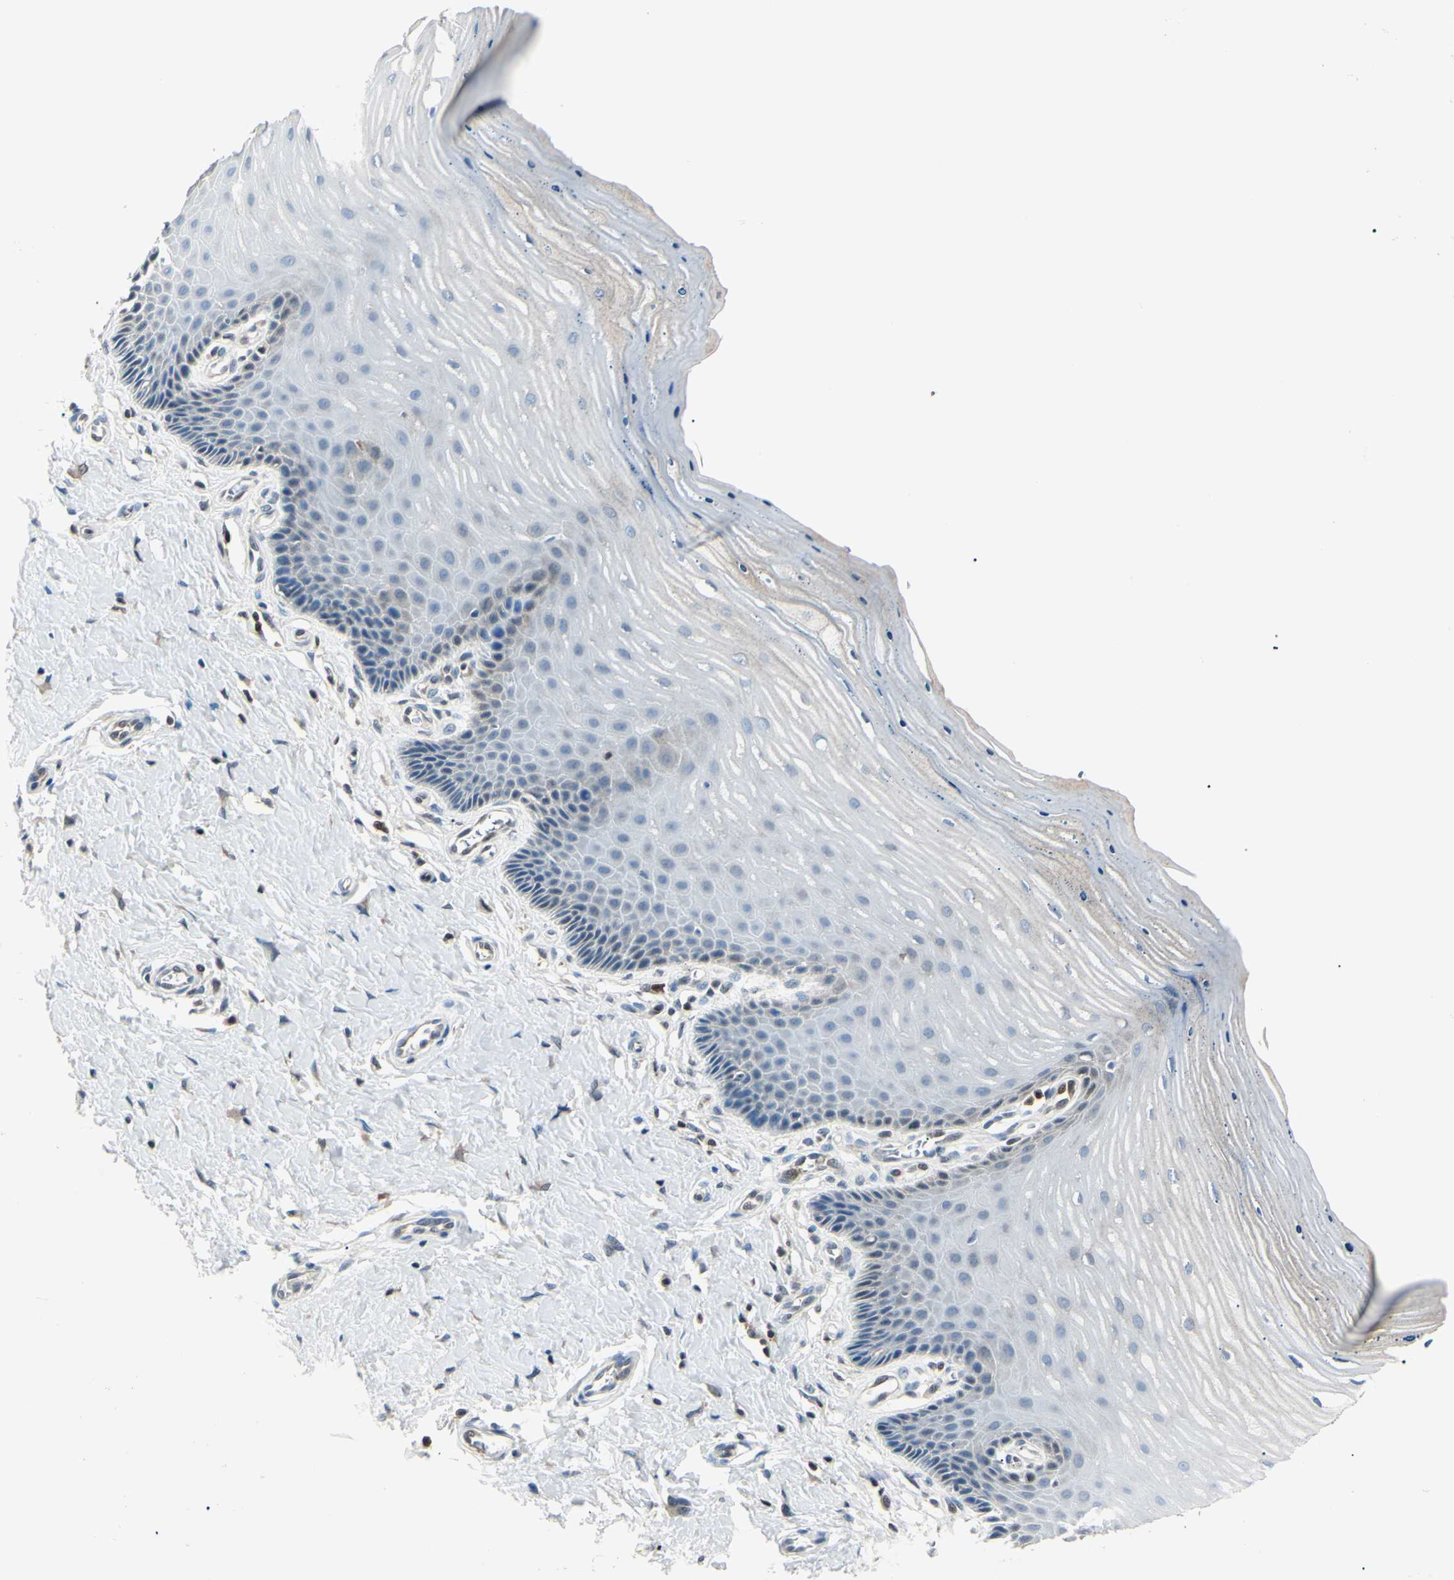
{"staining": {"intensity": "strong", "quantity": ">75%", "location": "cytoplasmic/membranous,nuclear"}, "tissue": "cervix", "cell_type": "Glandular cells", "image_type": "normal", "snomed": [{"axis": "morphology", "description": "Normal tissue, NOS"}, {"axis": "topography", "description": "Cervix"}], "caption": "Immunohistochemistry (IHC) staining of normal cervix, which displays high levels of strong cytoplasmic/membranous,nuclear positivity in about >75% of glandular cells indicating strong cytoplasmic/membranous,nuclear protein positivity. The staining was performed using DAB (brown) for protein detection and nuclei were counterstained in hematoxylin (blue).", "gene": "PGK1", "patient": {"sex": "female", "age": 55}}